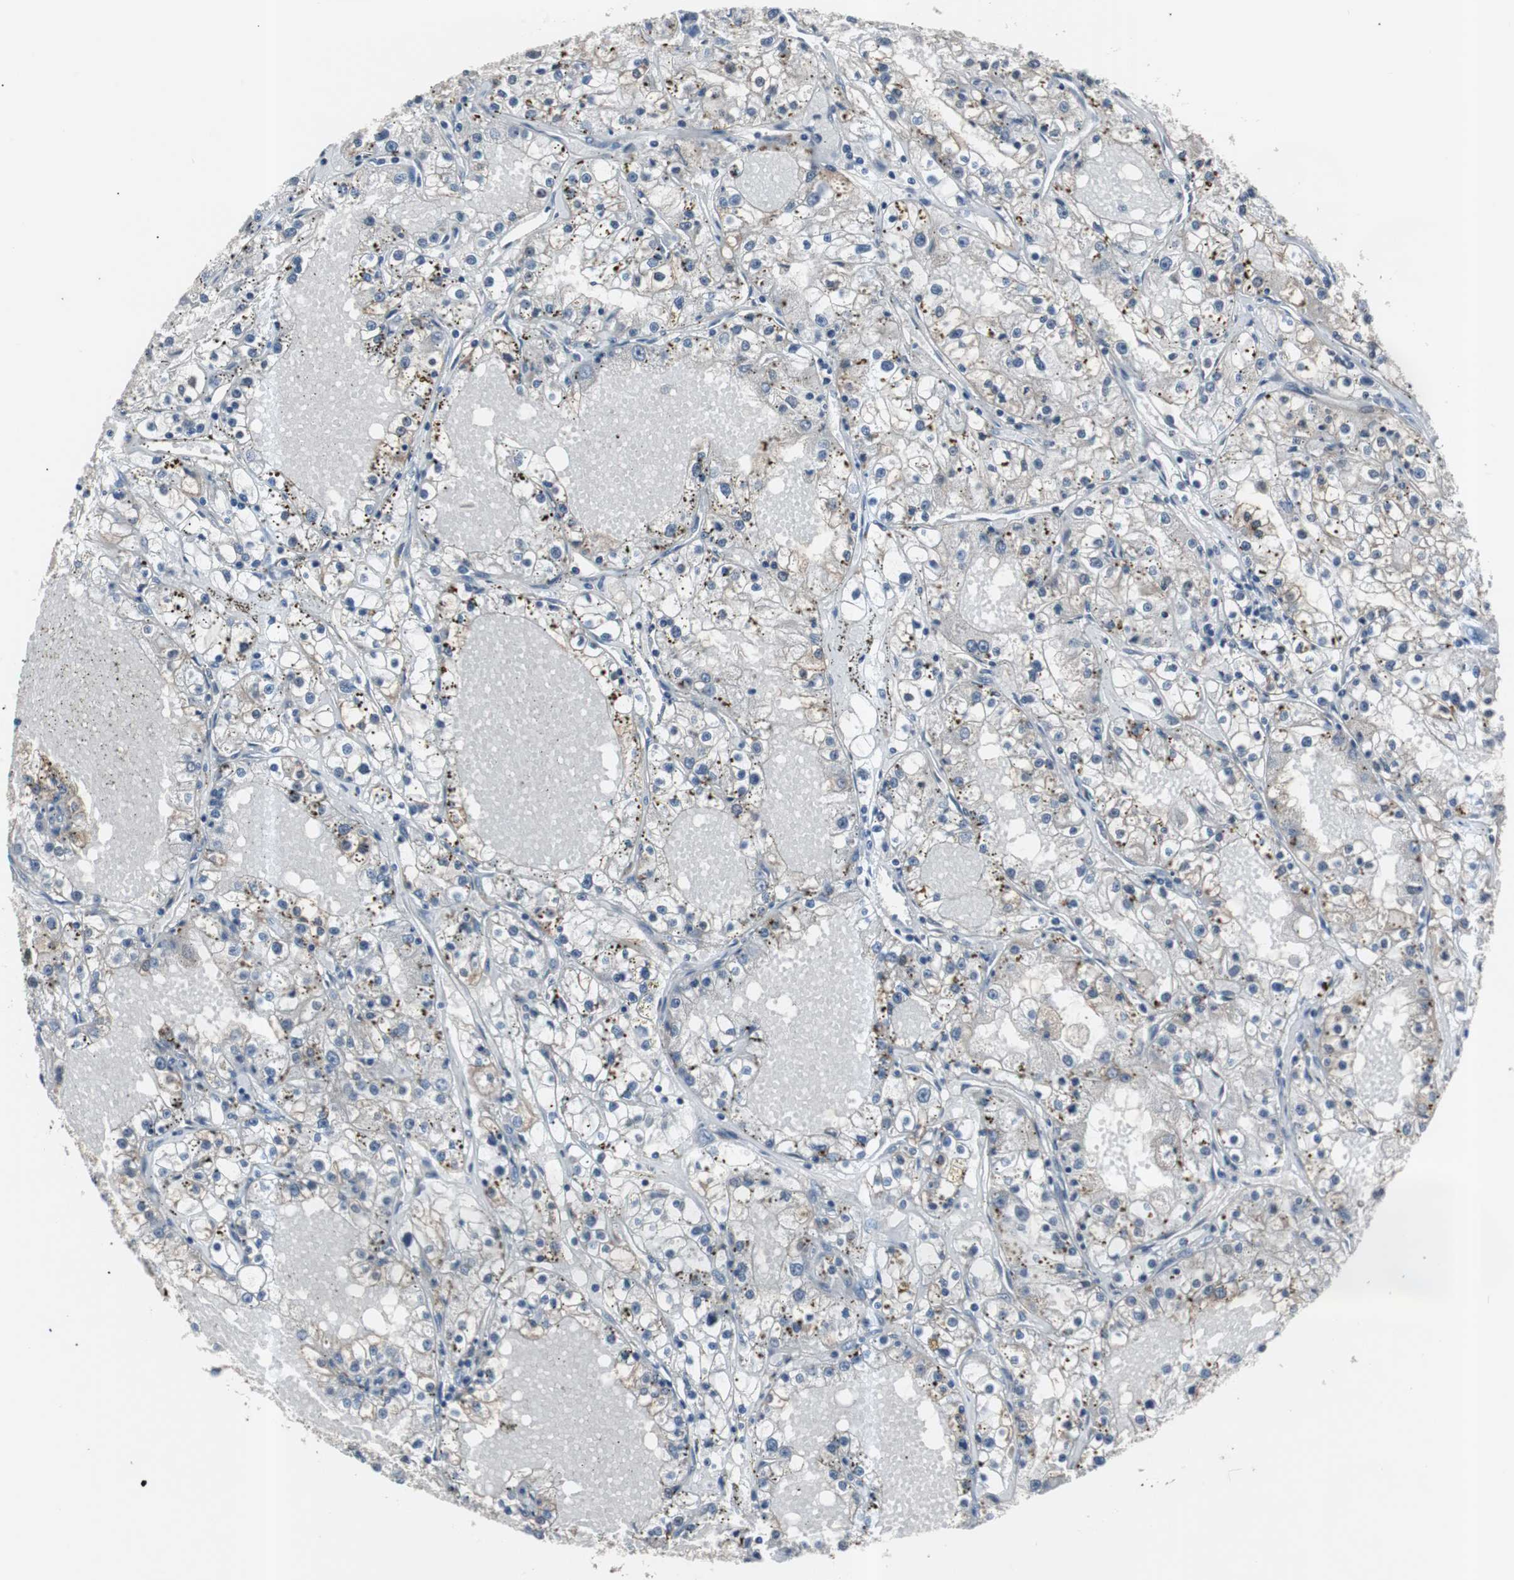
{"staining": {"intensity": "negative", "quantity": "none", "location": "none"}, "tissue": "renal cancer", "cell_type": "Tumor cells", "image_type": "cancer", "snomed": [{"axis": "morphology", "description": "Adenocarcinoma, NOS"}, {"axis": "topography", "description": "Kidney"}], "caption": "This is a photomicrograph of IHC staining of renal cancer (adenocarcinoma), which shows no staining in tumor cells.", "gene": "SMAD1", "patient": {"sex": "male", "age": 56}}